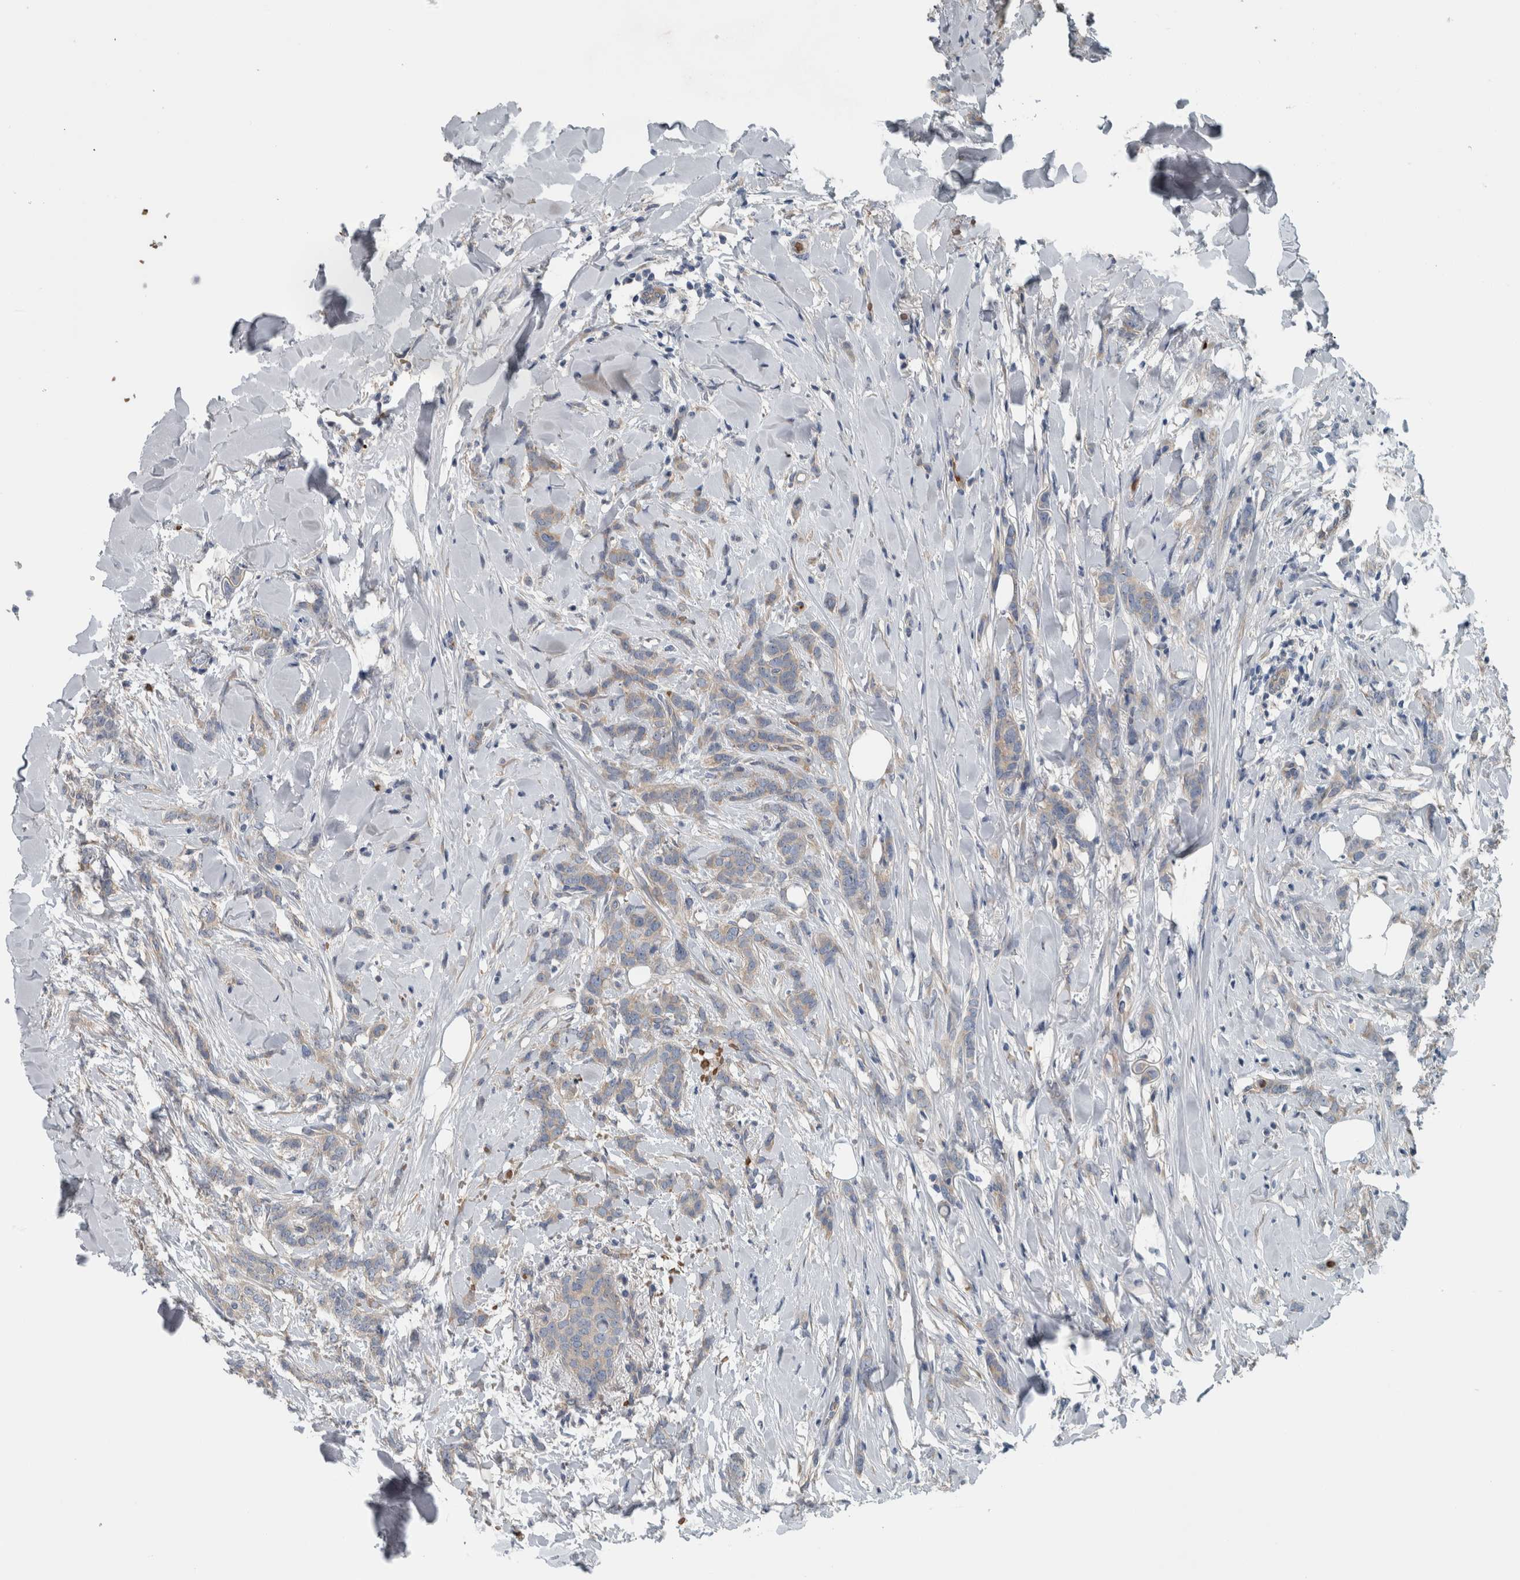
{"staining": {"intensity": "weak", "quantity": "<25%", "location": "cytoplasmic/membranous"}, "tissue": "breast cancer", "cell_type": "Tumor cells", "image_type": "cancer", "snomed": [{"axis": "morphology", "description": "Lobular carcinoma"}, {"axis": "topography", "description": "Skin"}, {"axis": "topography", "description": "Breast"}], "caption": "Tumor cells are negative for protein expression in human breast cancer.", "gene": "SH3GL2", "patient": {"sex": "female", "age": 46}}